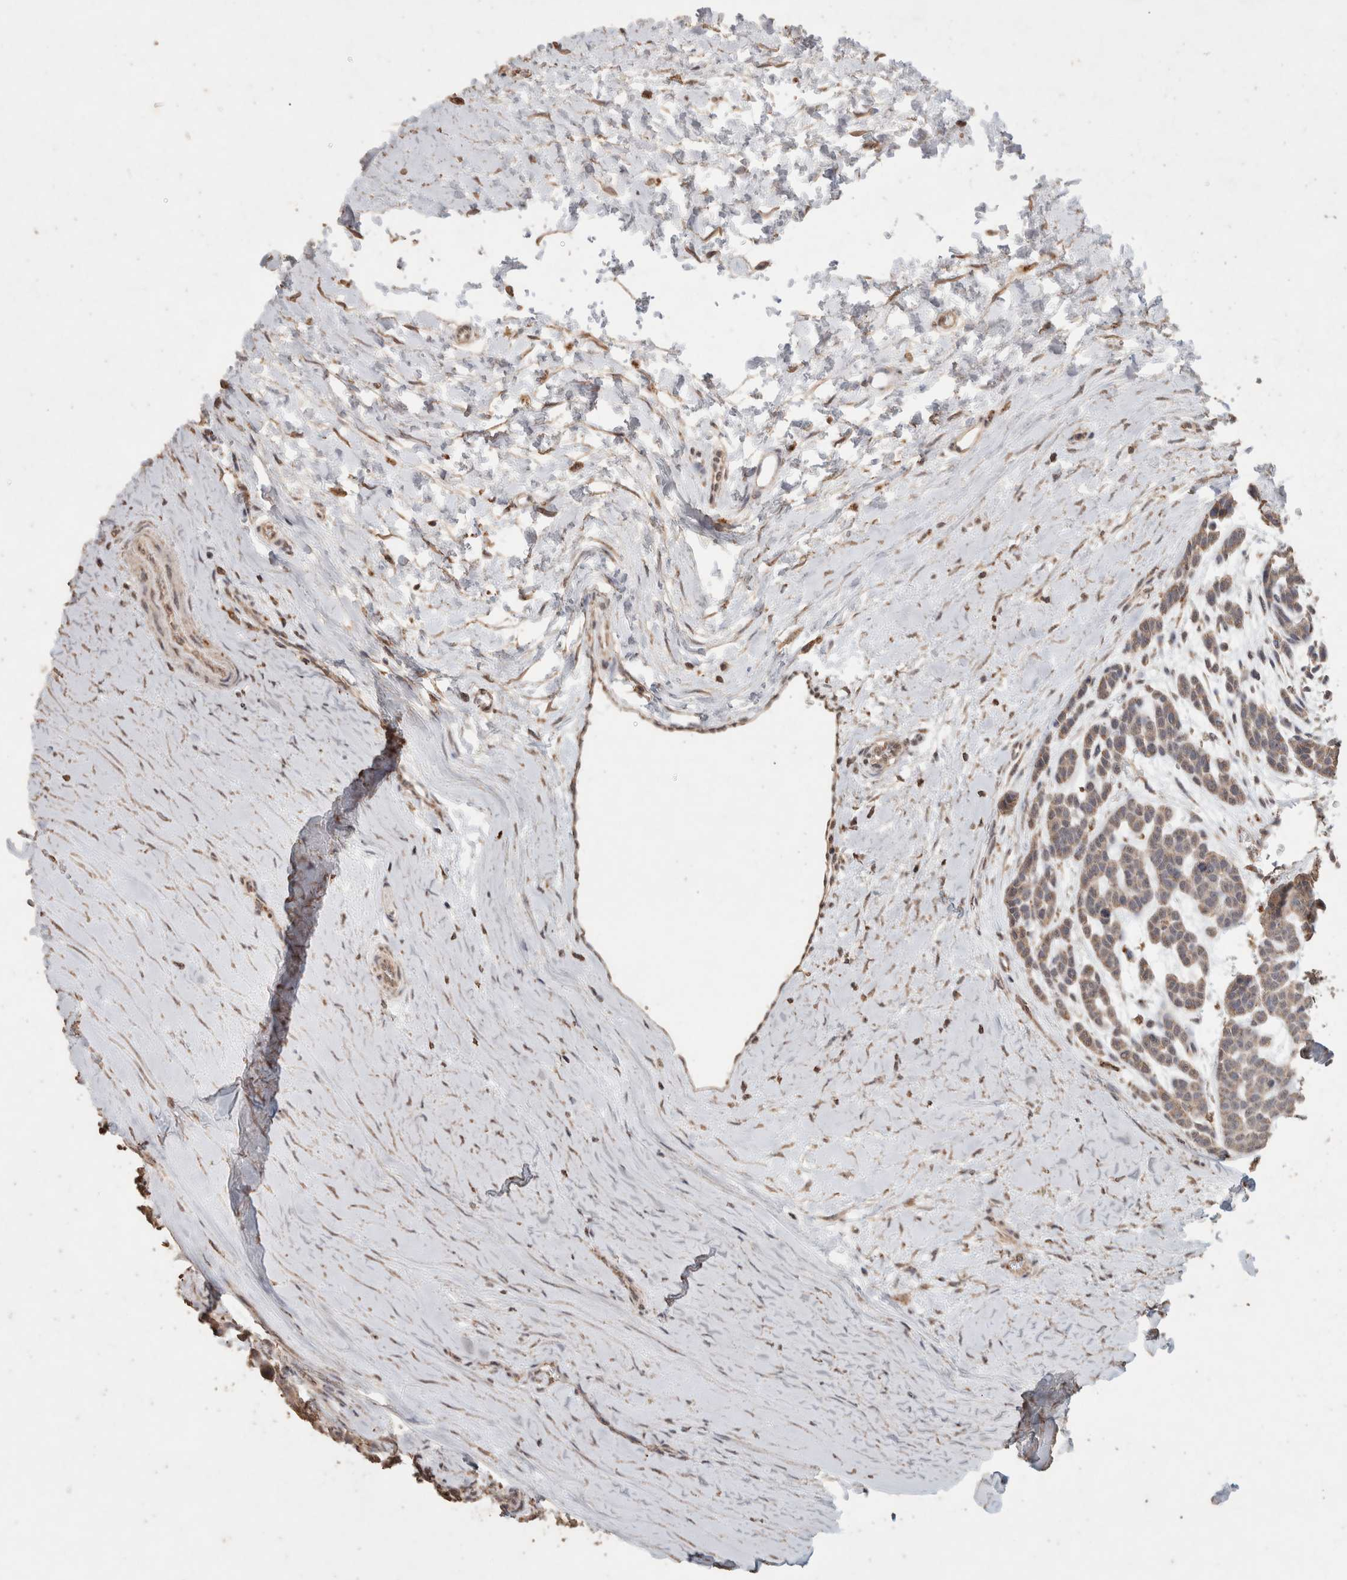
{"staining": {"intensity": "weak", "quantity": ">75%", "location": "cytoplasmic/membranous"}, "tissue": "head and neck cancer", "cell_type": "Tumor cells", "image_type": "cancer", "snomed": [{"axis": "morphology", "description": "Adenocarcinoma, NOS"}, {"axis": "morphology", "description": "Adenoma, NOS"}, {"axis": "topography", "description": "Head-Neck"}], "caption": "Brown immunohistochemical staining in head and neck adenoma exhibits weak cytoplasmic/membranous positivity in about >75% of tumor cells. (Stains: DAB in brown, nuclei in blue, Microscopy: brightfield microscopy at high magnification).", "gene": "ACADM", "patient": {"sex": "female", "age": 55}}